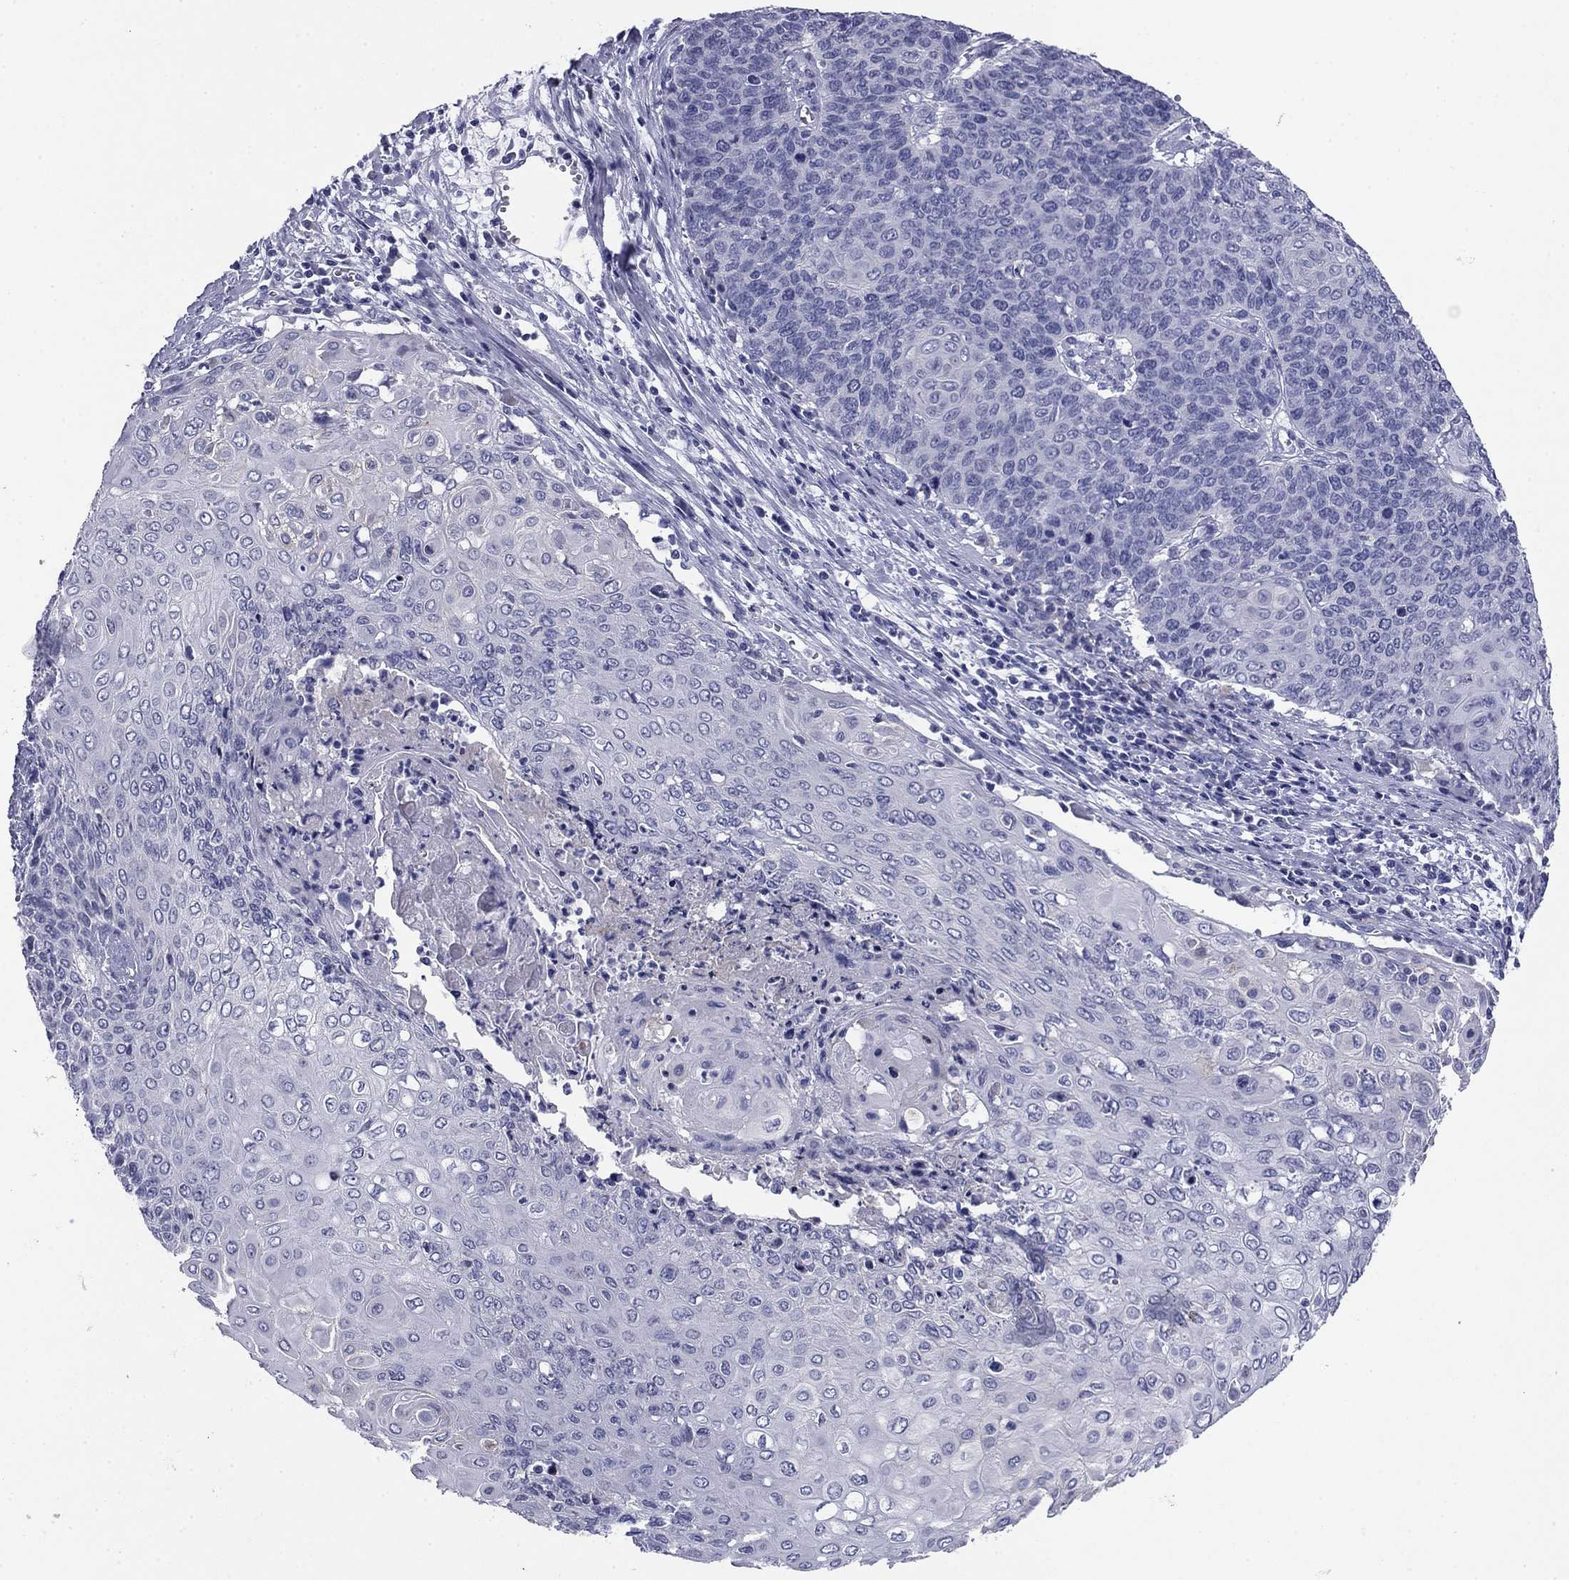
{"staining": {"intensity": "negative", "quantity": "none", "location": "none"}, "tissue": "cervical cancer", "cell_type": "Tumor cells", "image_type": "cancer", "snomed": [{"axis": "morphology", "description": "Squamous cell carcinoma, NOS"}, {"axis": "topography", "description": "Cervix"}], "caption": "There is no significant staining in tumor cells of cervical cancer.", "gene": "ABCC2", "patient": {"sex": "female", "age": 39}}